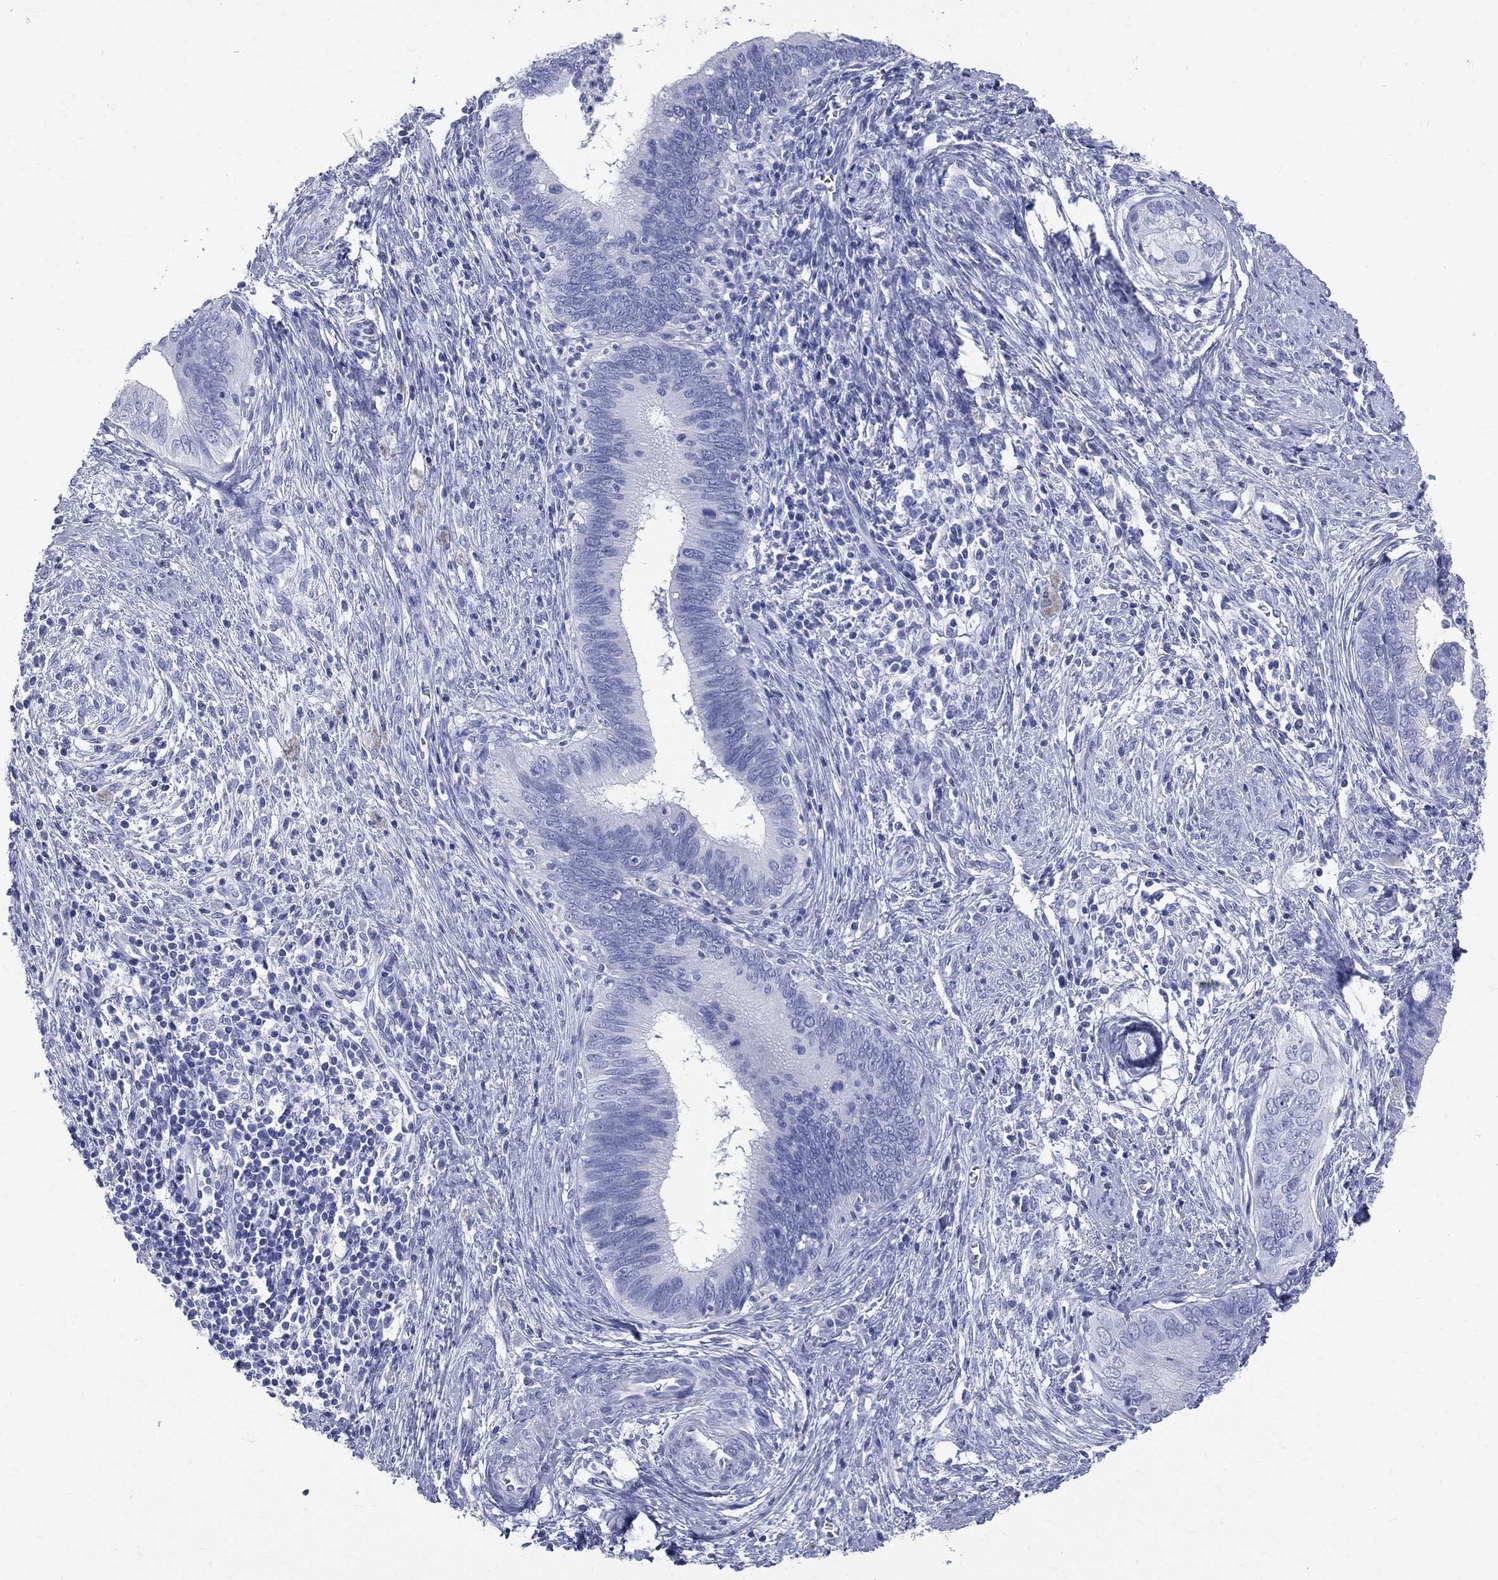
{"staining": {"intensity": "negative", "quantity": "none", "location": "none"}, "tissue": "cervical cancer", "cell_type": "Tumor cells", "image_type": "cancer", "snomed": [{"axis": "morphology", "description": "Adenocarcinoma, NOS"}, {"axis": "topography", "description": "Cervix"}], "caption": "IHC micrograph of neoplastic tissue: adenocarcinoma (cervical) stained with DAB (3,3'-diaminobenzidine) shows no significant protein expression in tumor cells.", "gene": "SYP", "patient": {"sex": "female", "age": 42}}